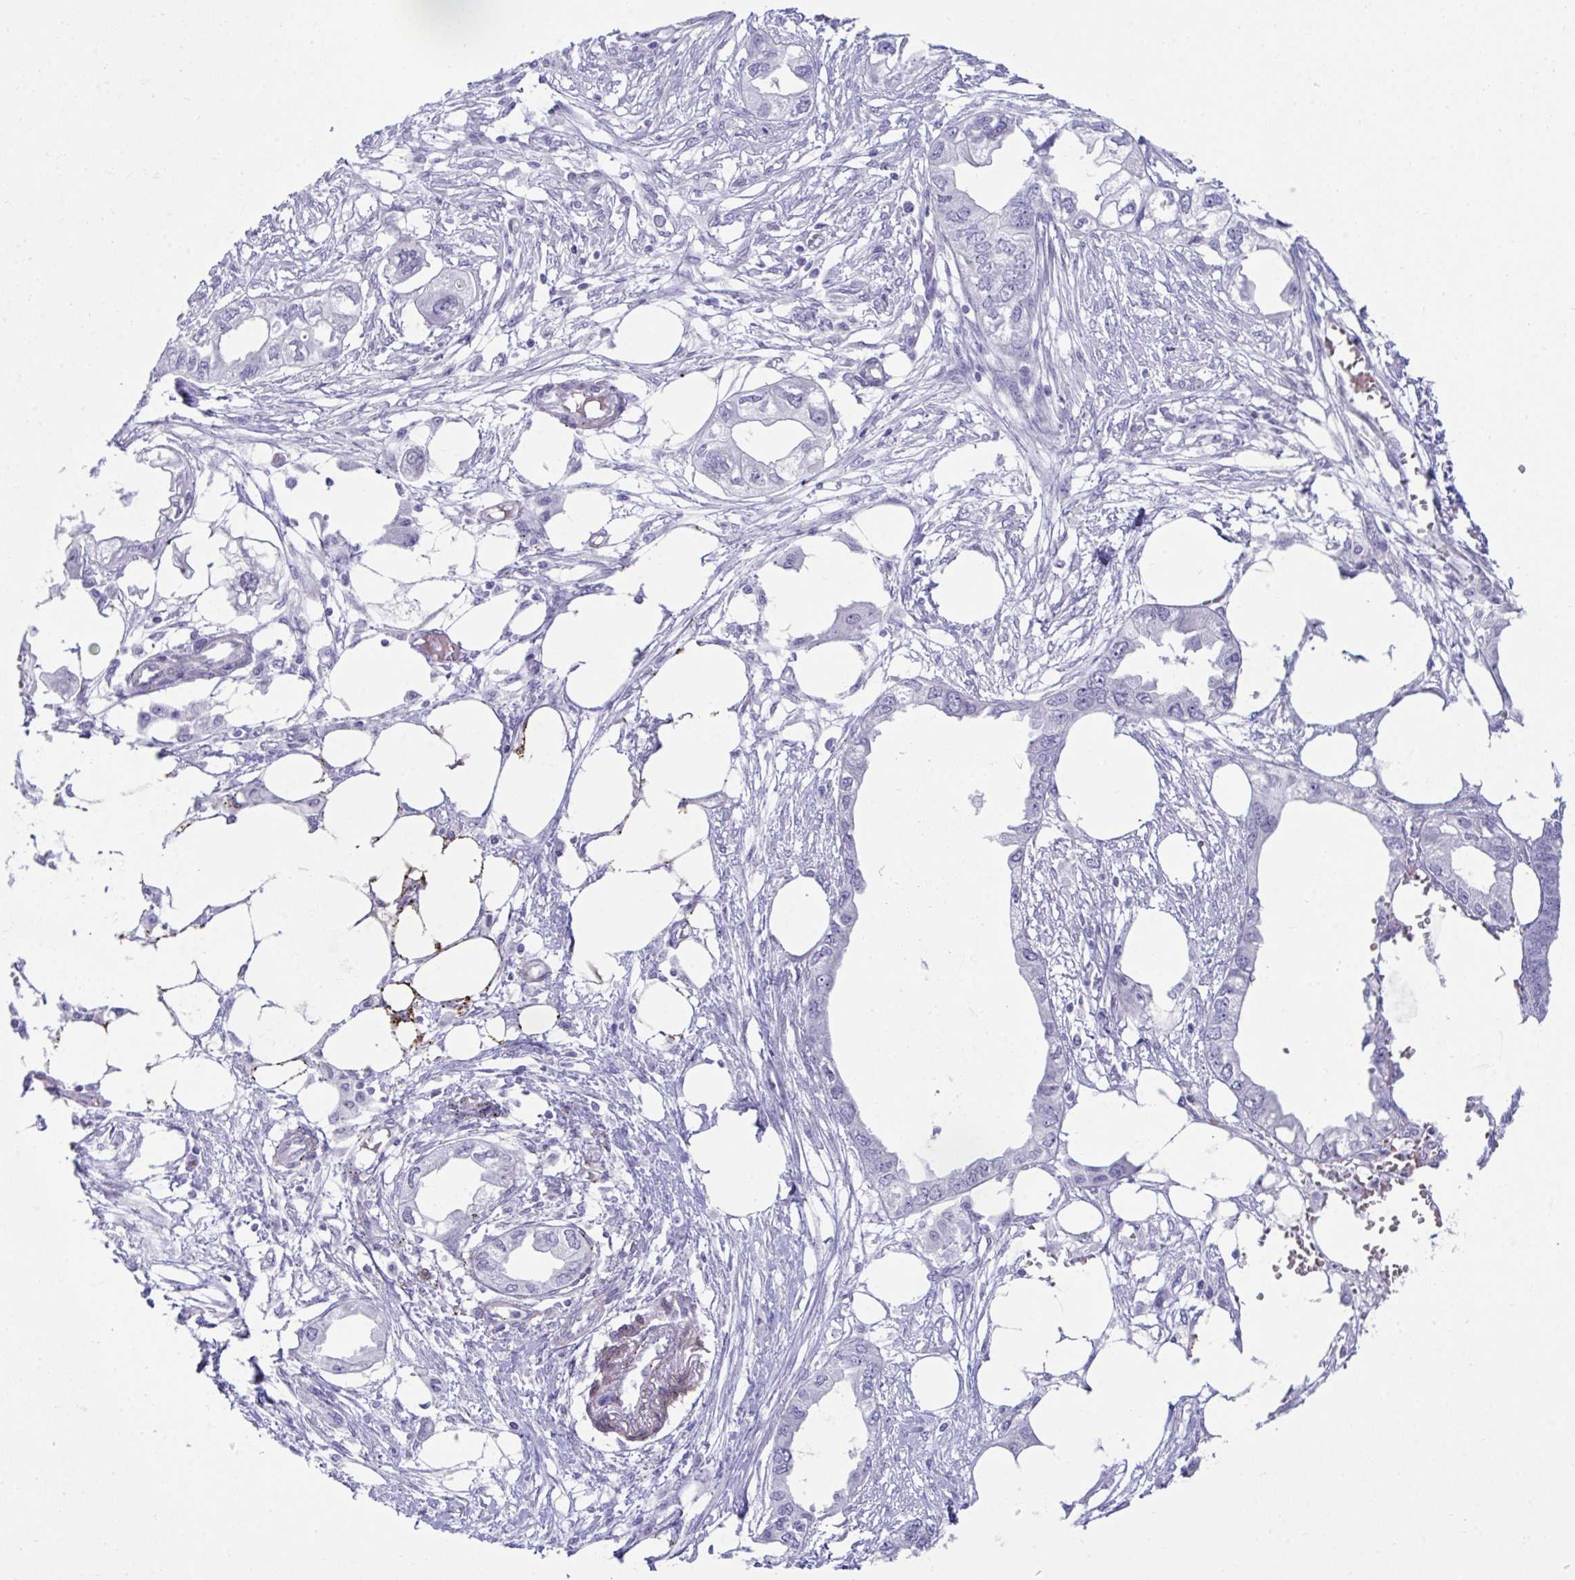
{"staining": {"intensity": "negative", "quantity": "none", "location": "none"}, "tissue": "endometrial cancer", "cell_type": "Tumor cells", "image_type": "cancer", "snomed": [{"axis": "morphology", "description": "Adenocarcinoma, NOS"}, {"axis": "morphology", "description": "Adenocarcinoma, metastatic, NOS"}, {"axis": "topography", "description": "Adipose tissue"}, {"axis": "topography", "description": "Endometrium"}], "caption": "Tumor cells are negative for protein expression in human endometrial cancer. (Brightfield microscopy of DAB IHC at high magnification).", "gene": "UBL3", "patient": {"sex": "female", "age": 67}}